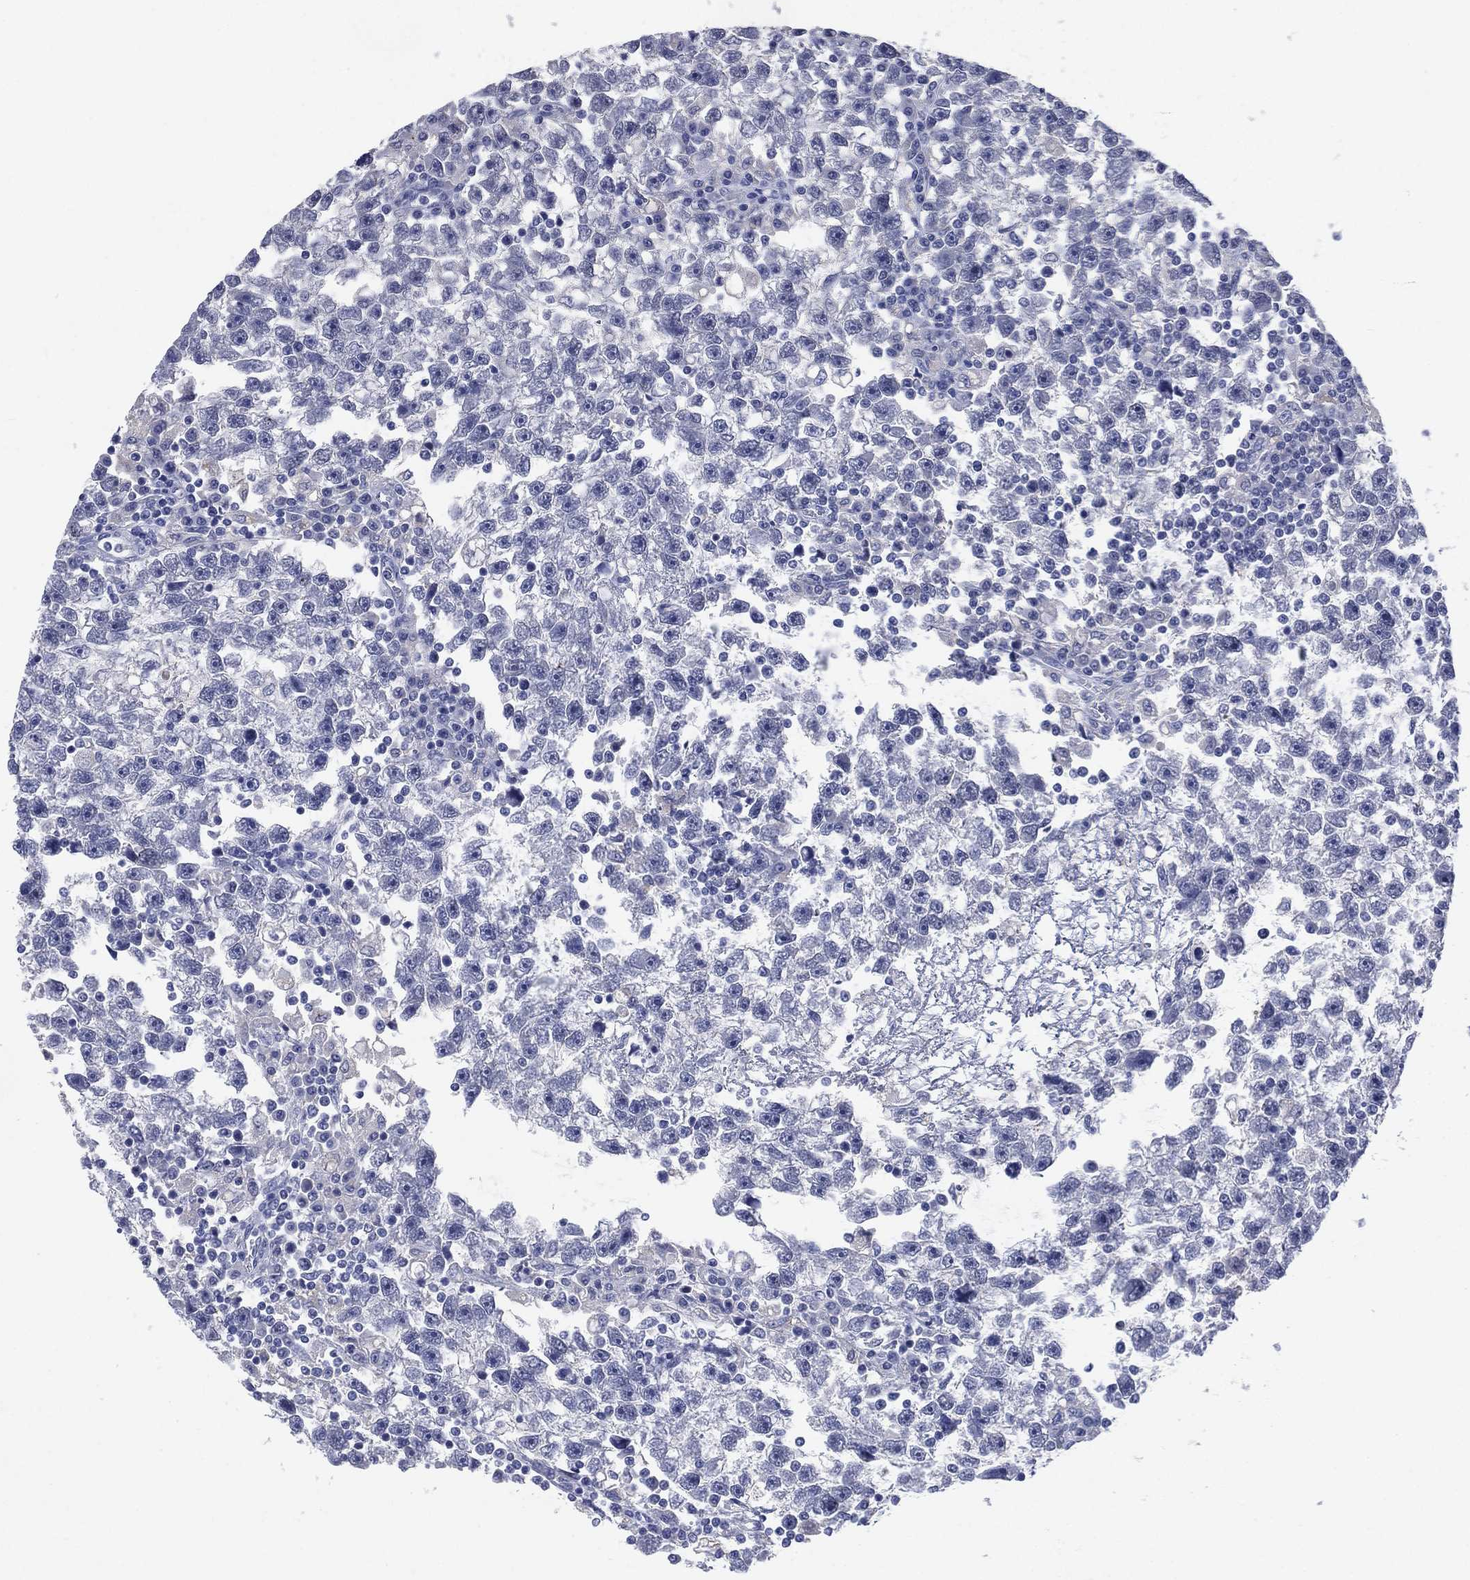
{"staining": {"intensity": "negative", "quantity": "none", "location": "none"}, "tissue": "testis cancer", "cell_type": "Tumor cells", "image_type": "cancer", "snomed": [{"axis": "morphology", "description": "Seminoma, NOS"}, {"axis": "topography", "description": "Testis"}], "caption": "High magnification brightfield microscopy of testis seminoma stained with DAB (3,3'-diaminobenzidine) (brown) and counterstained with hematoxylin (blue): tumor cells show no significant staining.", "gene": "FSCN2", "patient": {"sex": "male", "age": 47}}